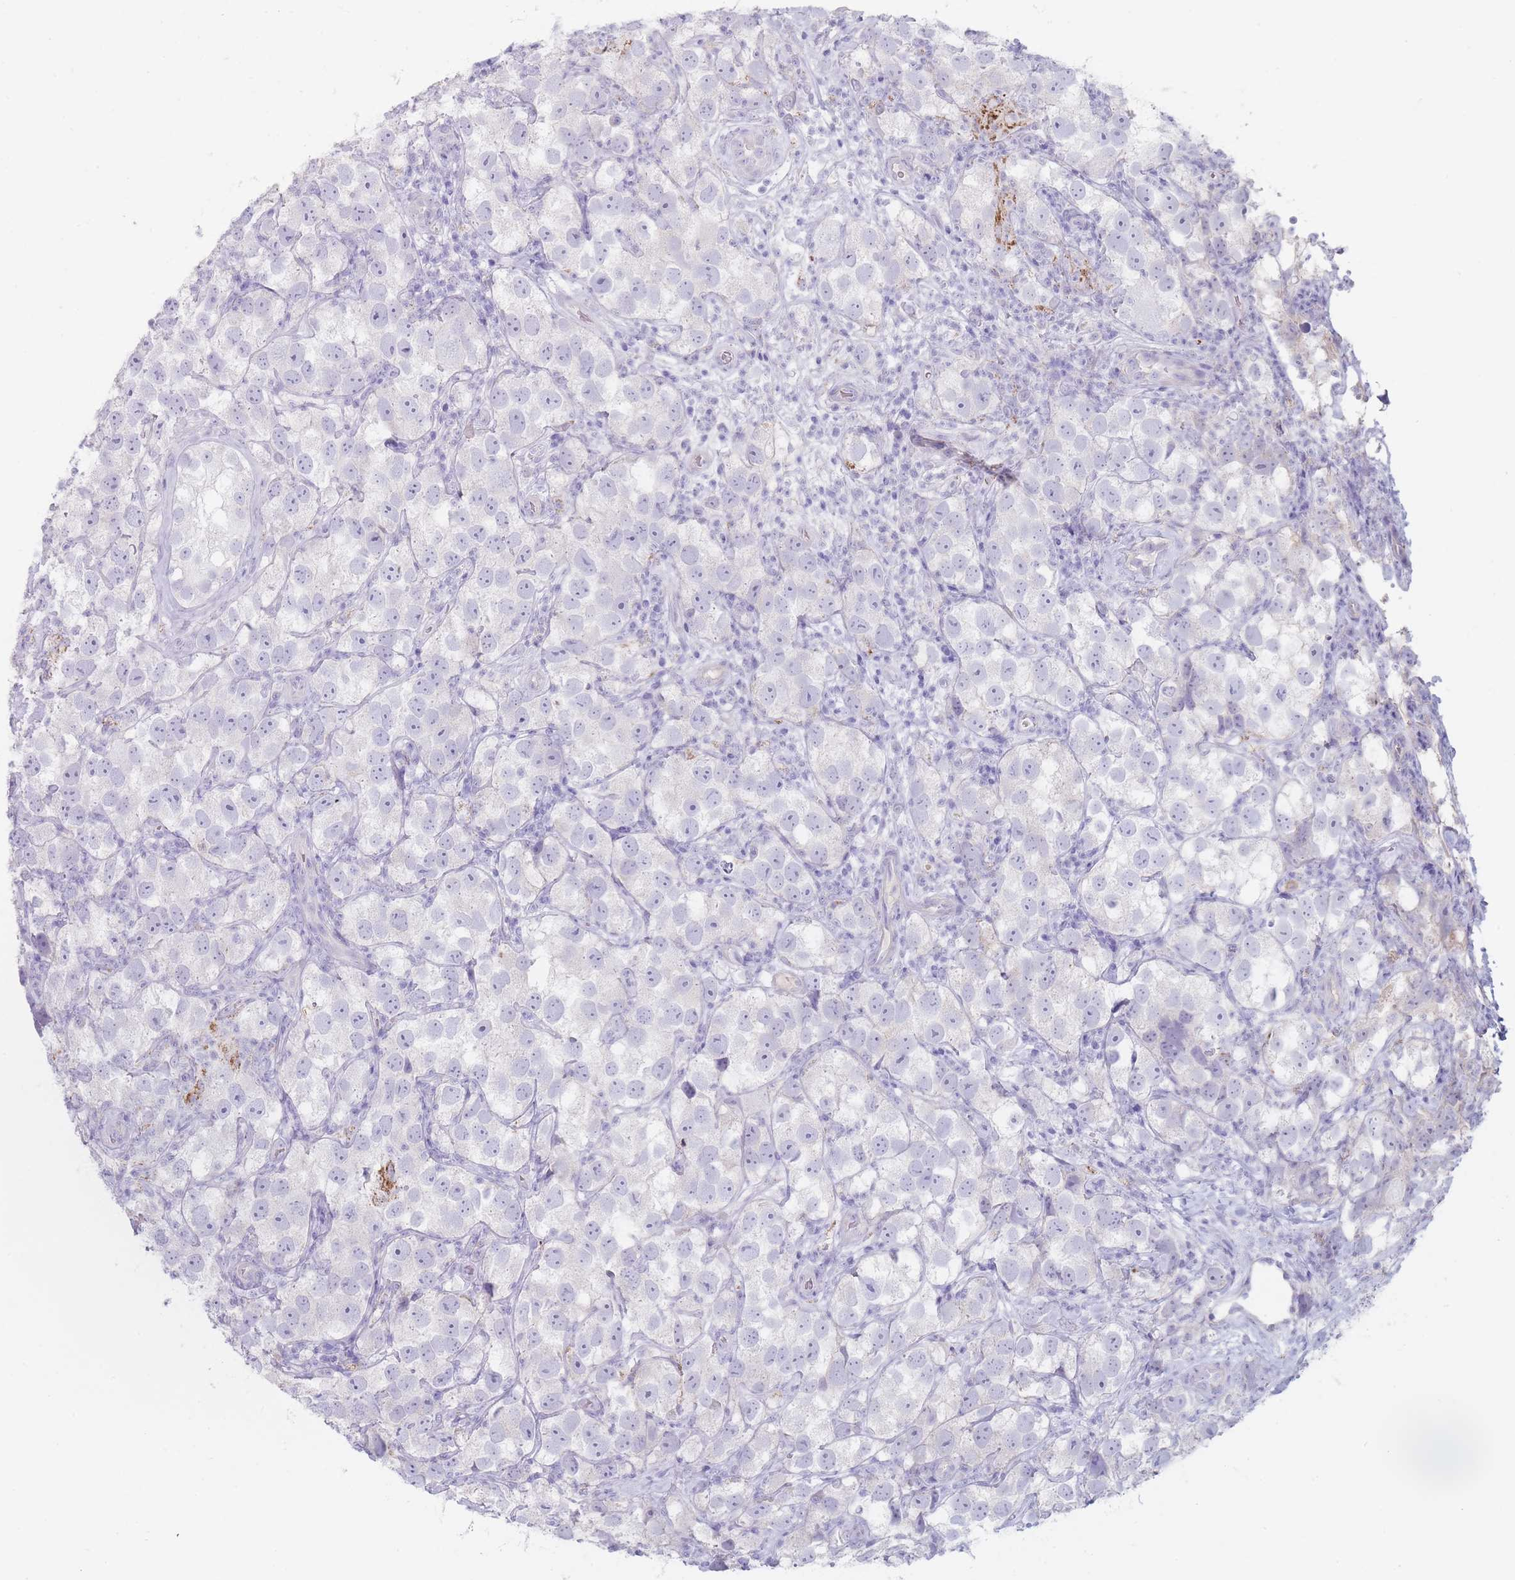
{"staining": {"intensity": "negative", "quantity": "none", "location": "none"}, "tissue": "testis cancer", "cell_type": "Tumor cells", "image_type": "cancer", "snomed": [{"axis": "morphology", "description": "Seminoma, NOS"}, {"axis": "topography", "description": "Testis"}], "caption": "A photomicrograph of testis seminoma stained for a protein exhibits no brown staining in tumor cells.", "gene": "GPR12", "patient": {"sex": "male", "age": 26}}